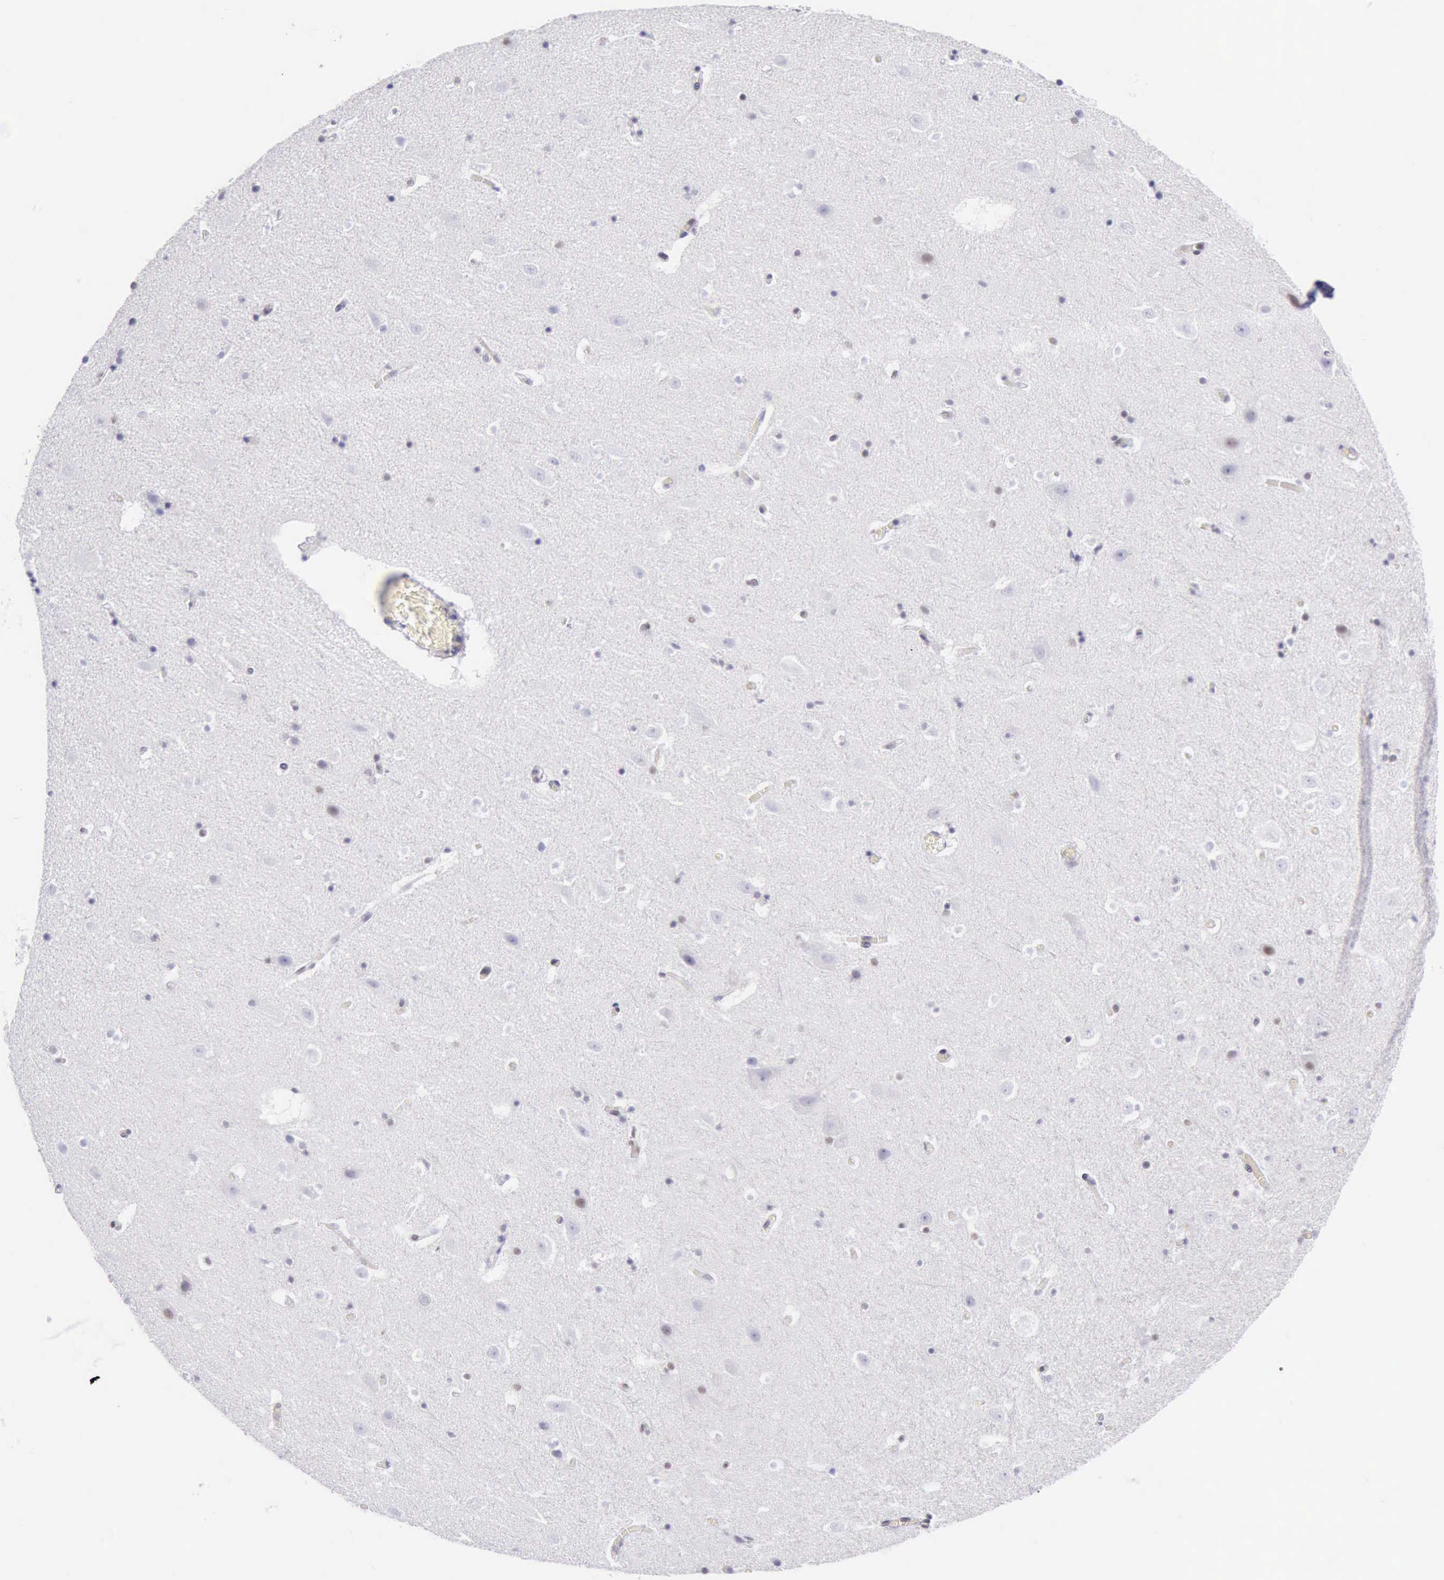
{"staining": {"intensity": "weak", "quantity": "25%-75%", "location": "nuclear"}, "tissue": "hippocampus", "cell_type": "Glial cells", "image_type": "normal", "snomed": [{"axis": "morphology", "description": "Normal tissue, NOS"}, {"axis": "topography", "description": "Hippocampus"}], "caption": "IHC image of benign human hippocampus stained for a protein (brown), which displays low levels of weak nuclear positivity in about 25%-75% of glial cells.", "gene": "EP300", "patient": {"sex": "male", "age": 45}}